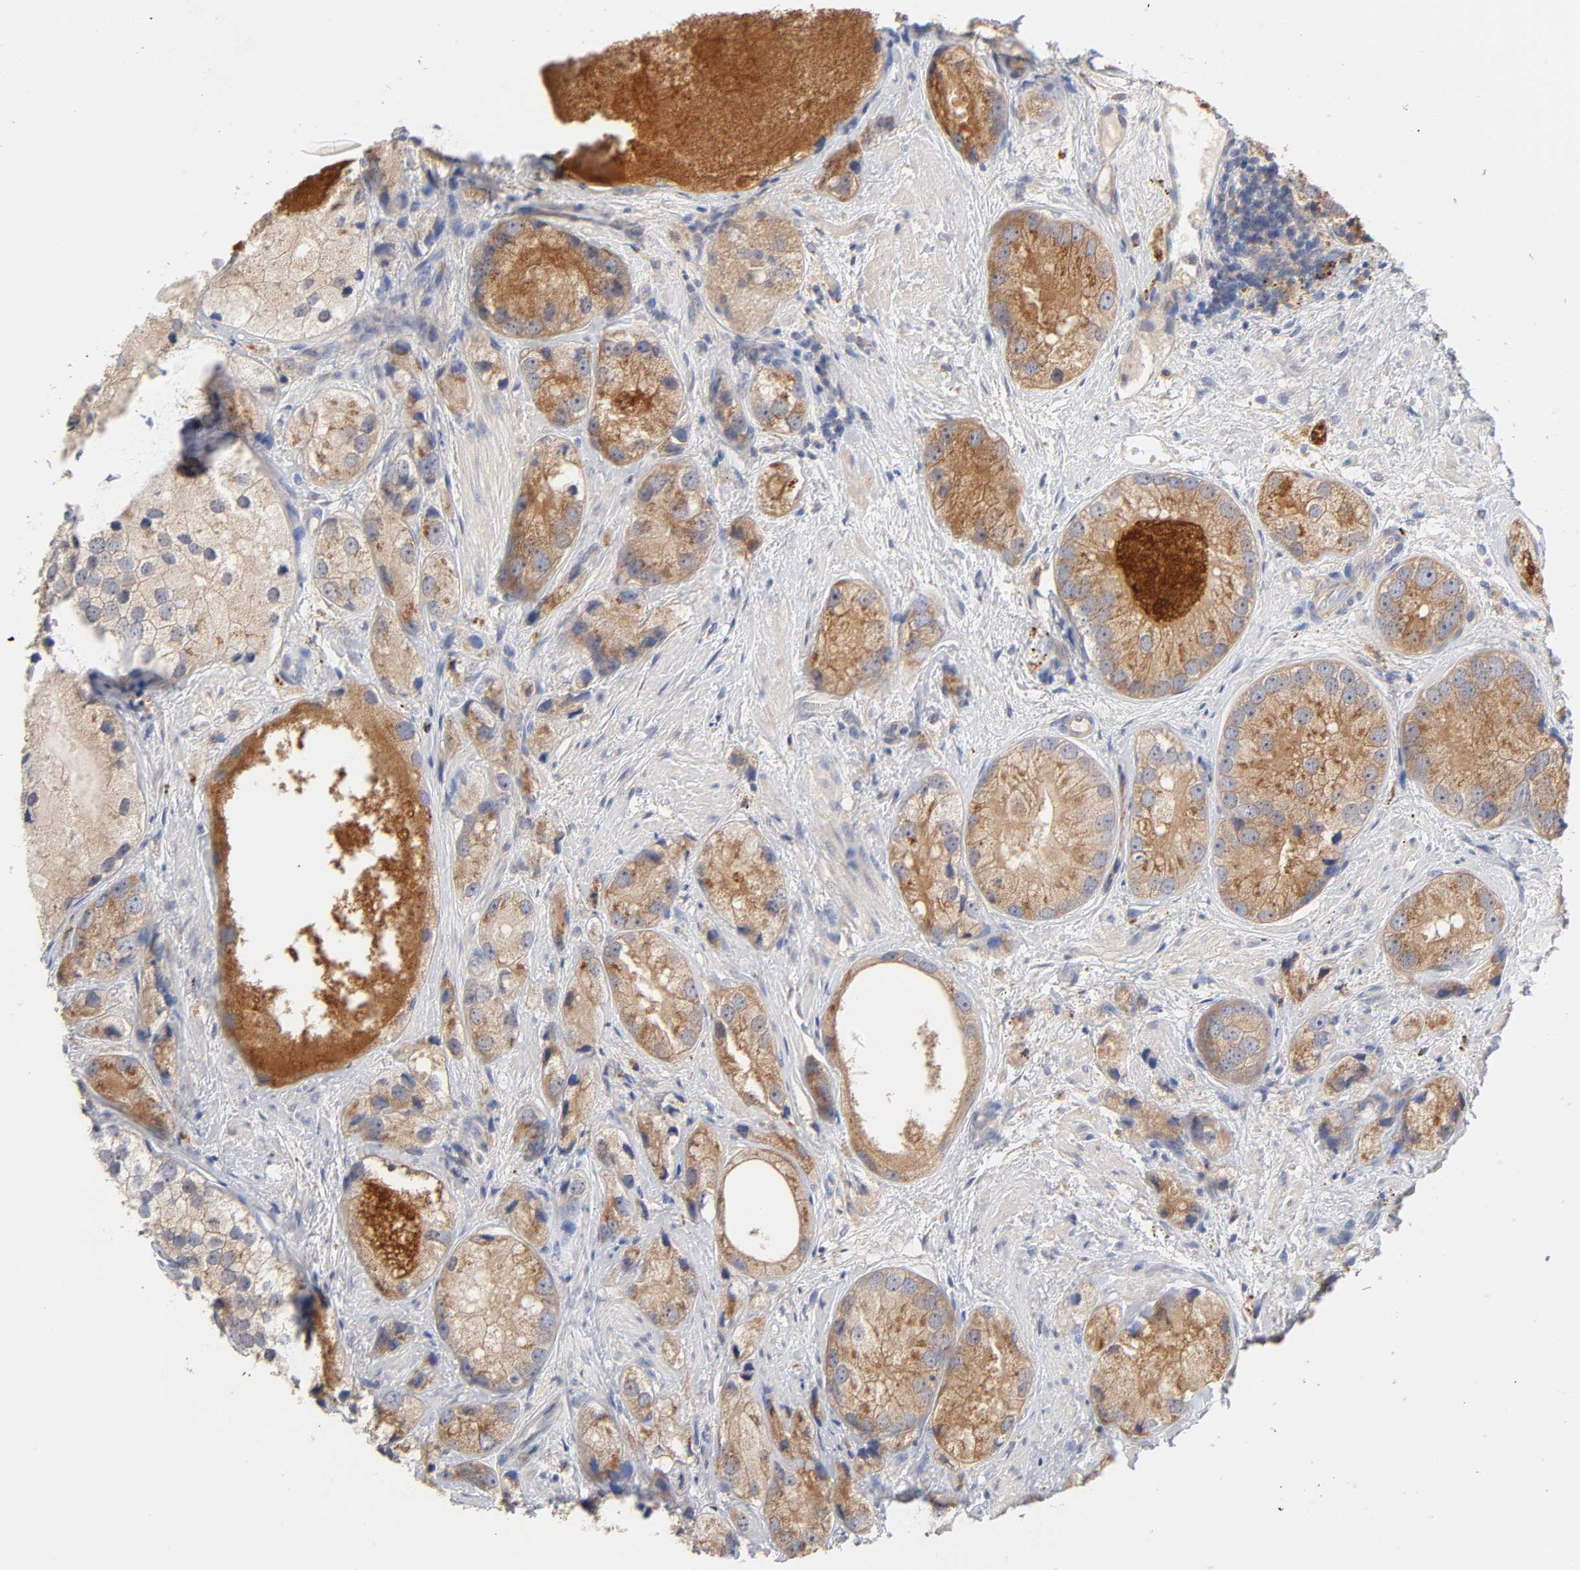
{"staining": {"intensity": "moderate", "quantity": ">75%", "location": "cytoplasmic/membranous"}, "tissue": "prostate cancer", "cell_type": "Tumor cells", "image_type": "cancer", "snomed": [{"axis": "morphology", "description": "Adenocarcinoma, Low grade"}, {"axis": "topography", "description": "Prostate"}], "caption": "Protein staining displays moderate cytoplasmic/membranous staining in approximately >75% of tumor cells in prostate cancer (low-grade adenocarcinoma).", "gene": "C17orf75", "patient": {"sex": "male", "age": 69}}